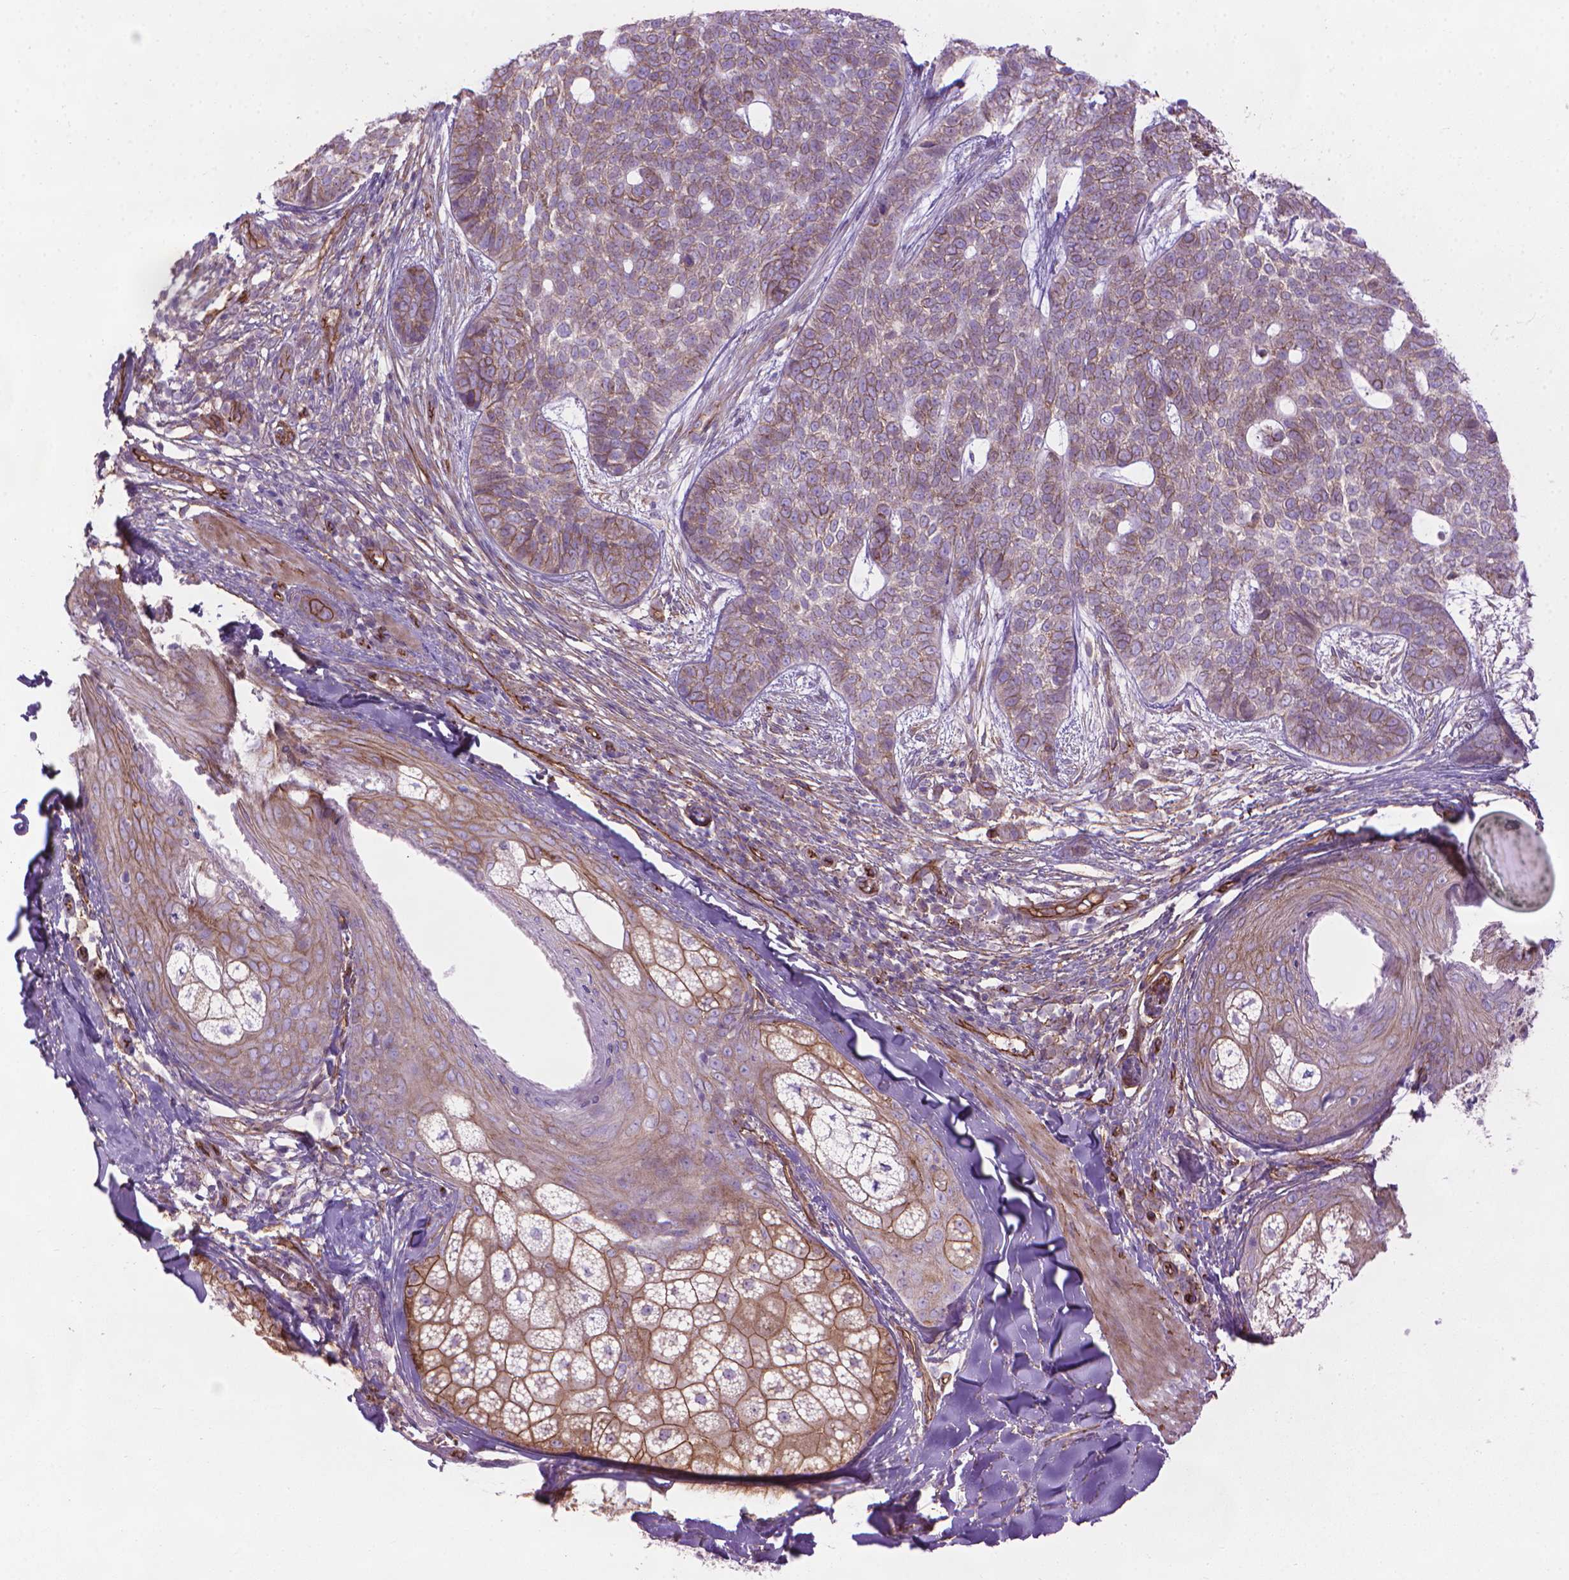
{"staining": {"intensity": "weak", "quantity": "25%-75%", "location": "cytoplasmic/membranous"}, "tissue": "skin cancer", "cell_type": "Tumor cells", "image_type": "cancer", "snomed": [{"axis": "morphology", "description": "Basal cell carcinoma"}, {"axis": "topography", "description": "Skin"}], "caption": "Skin cancer (basal cell carcinoma) stained with a brown dye exhibits weak cytoplasmic/membranous positive positivity in about 25%-75% of tumor cells.", "gene": "TENT5A", "patient": {"sex": "female", "age": 69}}